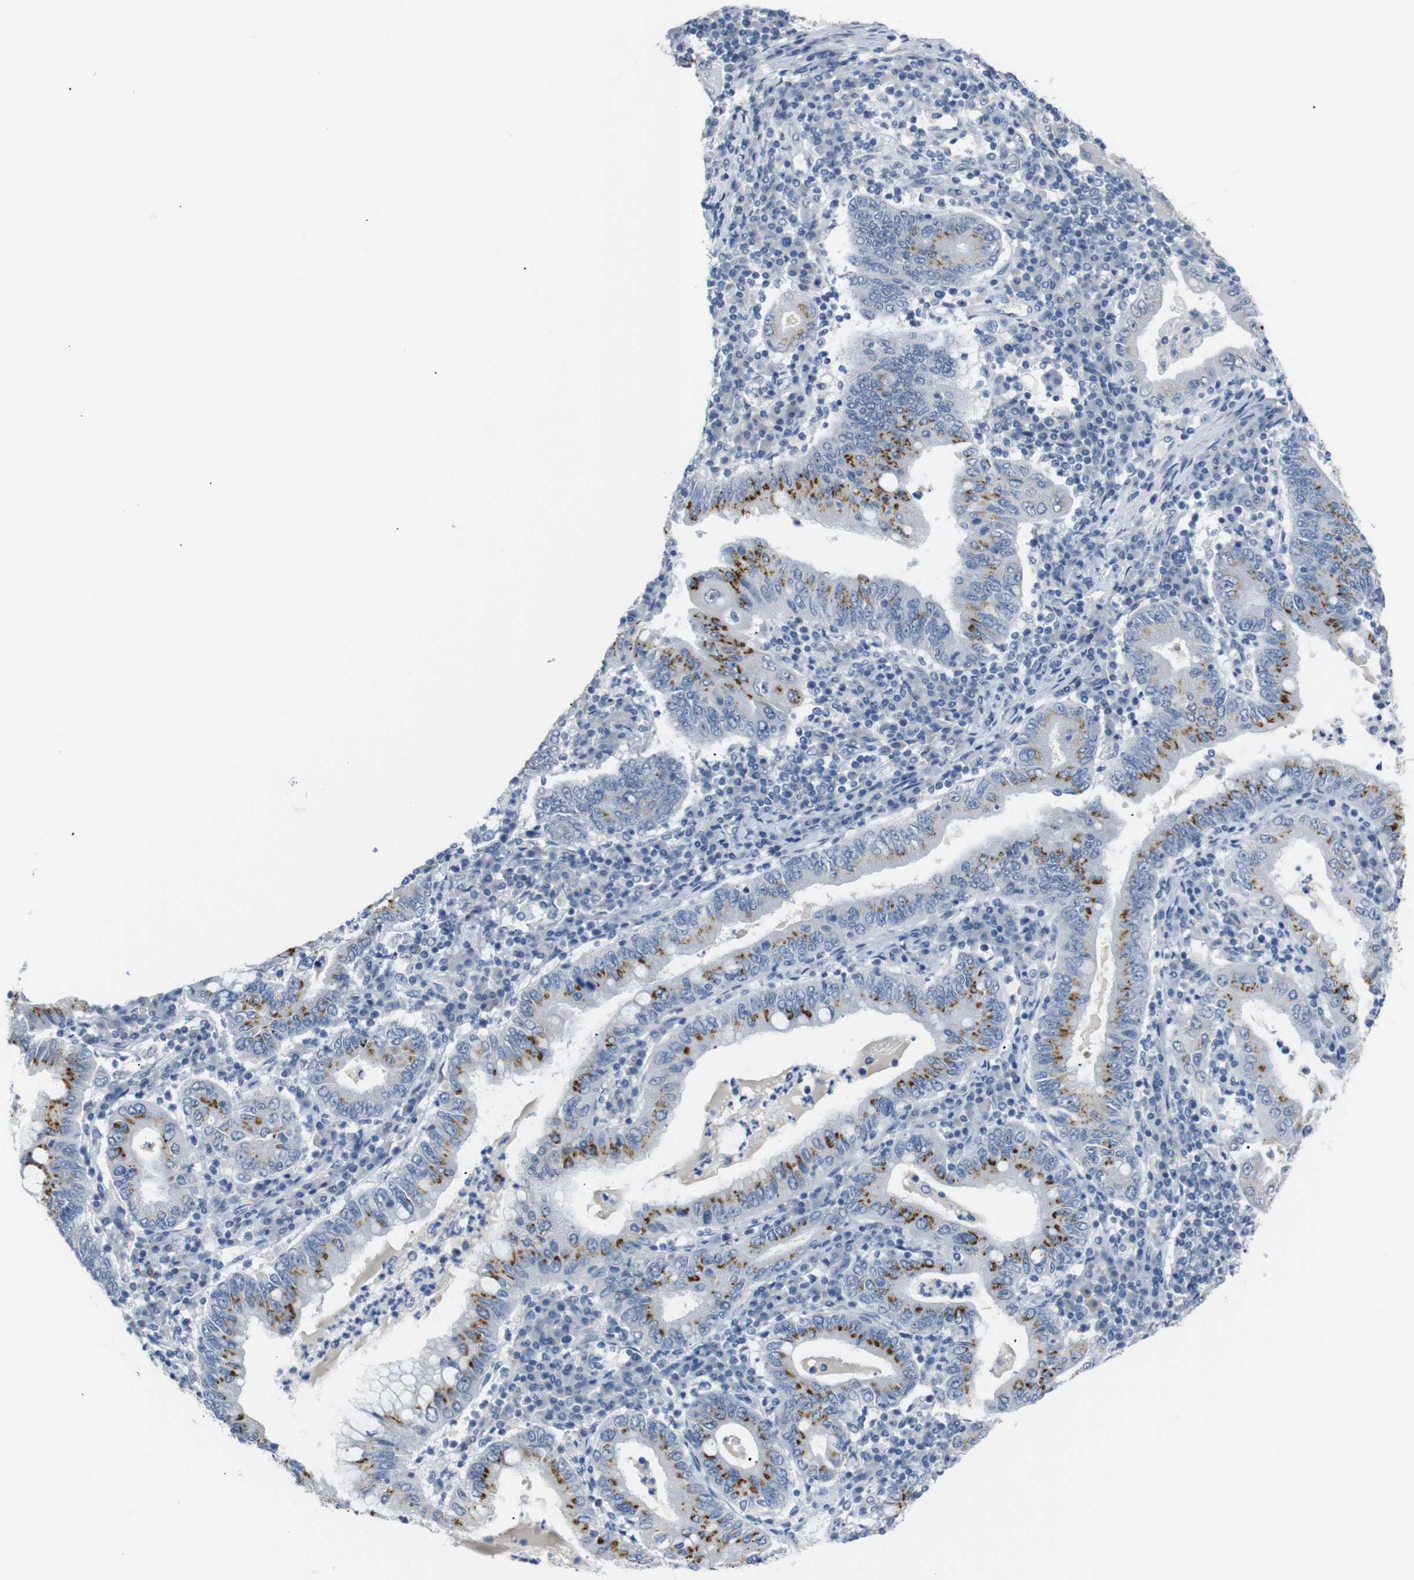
{"staining": {"intensity": "moderate", "quantity": "25%-75%", "location": "cytoplasmic/membranous"}, "tissue": "stomach cancer", "cell_type": "Tumor cells", "image_type": "cancer", "snomed": [{"axis": "morphology", "description": "Normal tissue, NOS"}, {"axis": "morphology", "description": "Adenocarcinoma, NOS"}, {"axis": "topography", "description": "Esophagus"}, {"axis": "topography", "description": "Stomach, upper"}, {"axis": "topography", "description": "Peripheral nerve tissue"}], "caption": "Adenocarcinoma (stomach) tissue reveals moderate cytoplasmic/membranous expression in about 25%-75% of tumor cells", "gene": "CHRM5", "patient": {"sex": "male", "age": 62}}